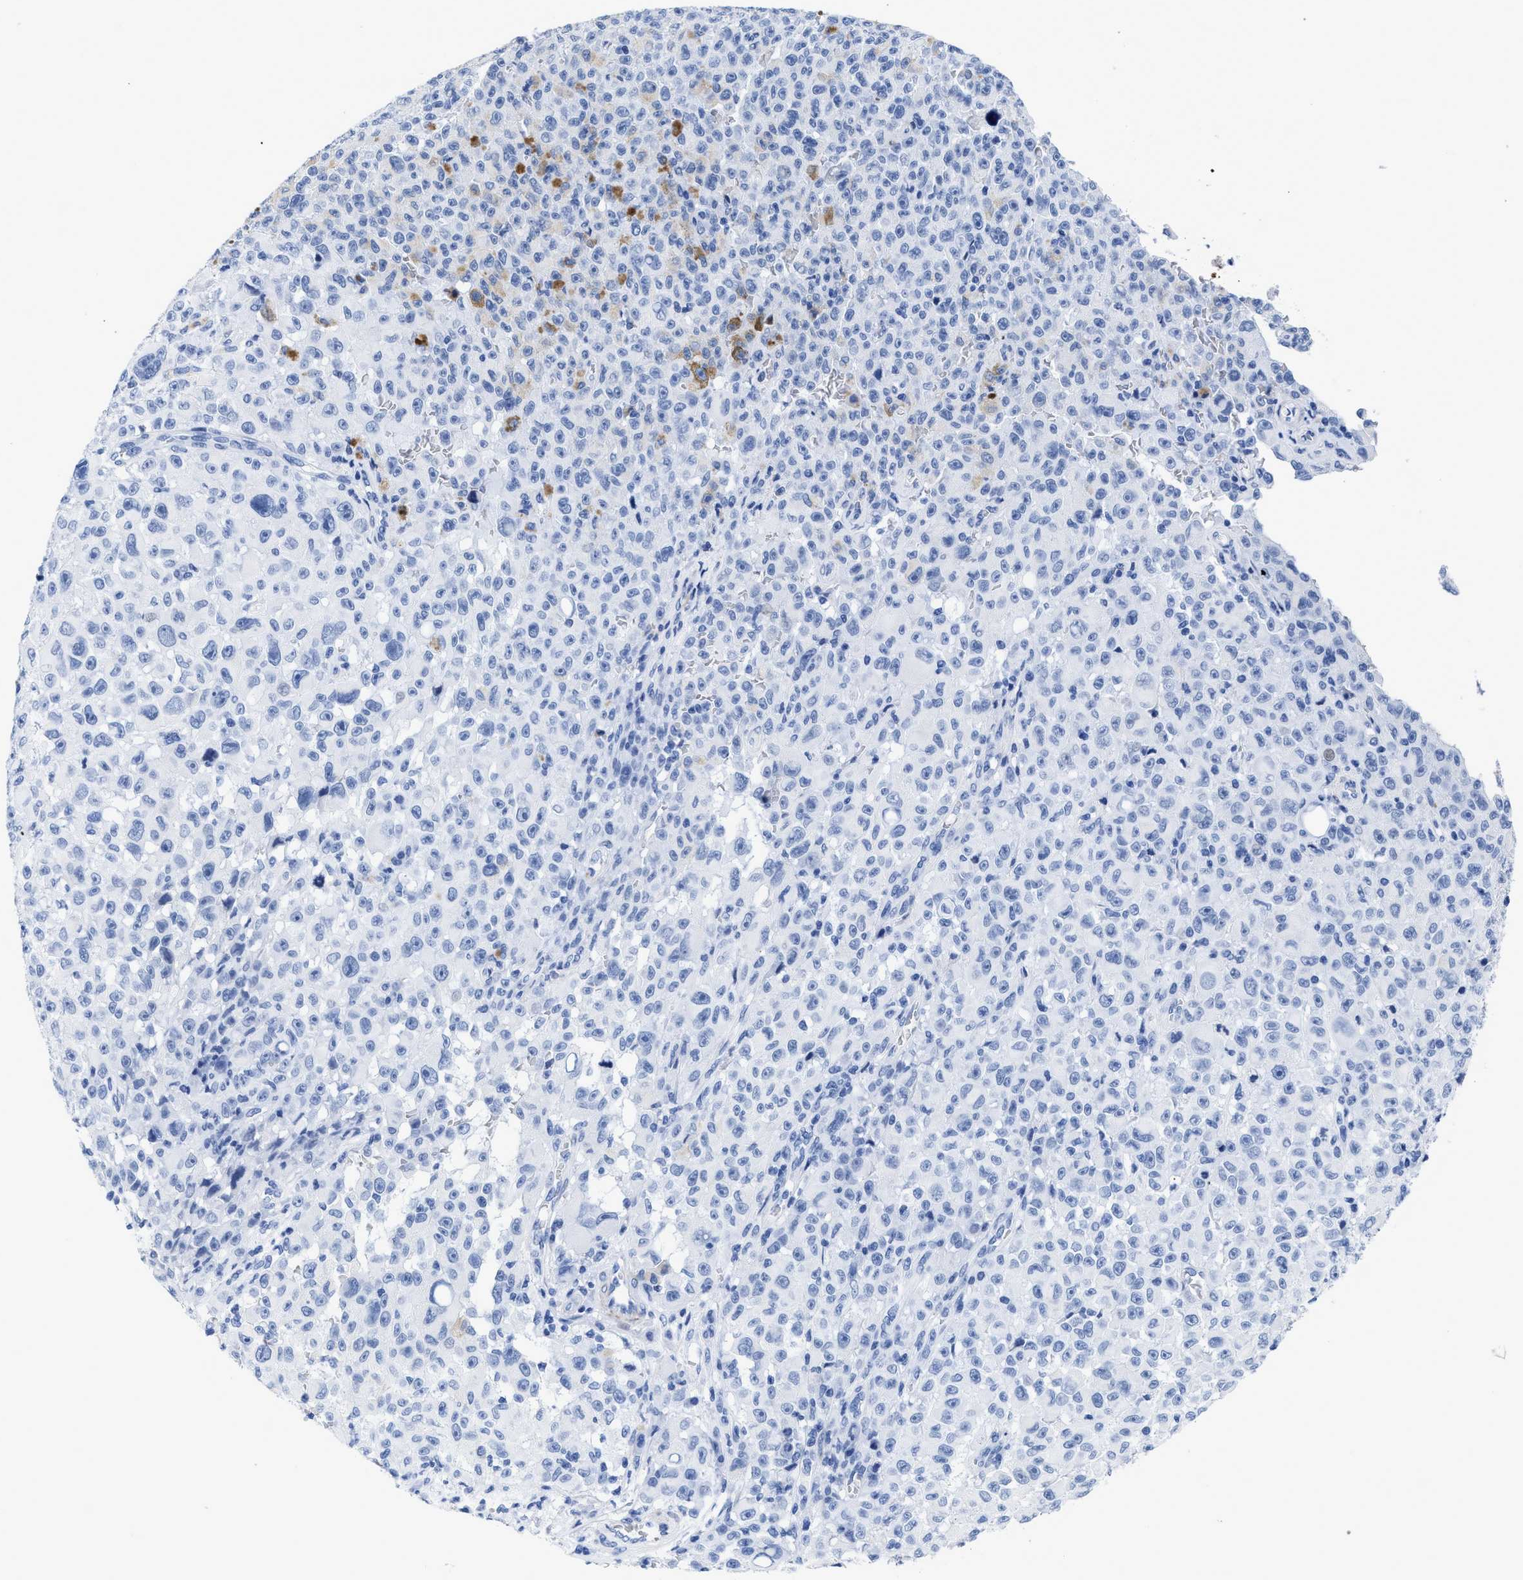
{"staining": {"intensity": "negative", "quantity": "none", "location": "none"}, "tissue": "melanoma", "cell_type": "Tumor cells", "image_type": "cancer", "snomed": [{"axis": "morphology", "description": "Malignant melanoma, NOS"}, {"axis": "topography", "description": "Skin"}], "caption": "Immunohistochemistry (IHC) photomicrograph of malignant melanoma stained for a protein (brown), which demonstrates no positivity in tumor cells.", "gene": "DUSP26", "patient": {"sex": "female", "age": 82}}